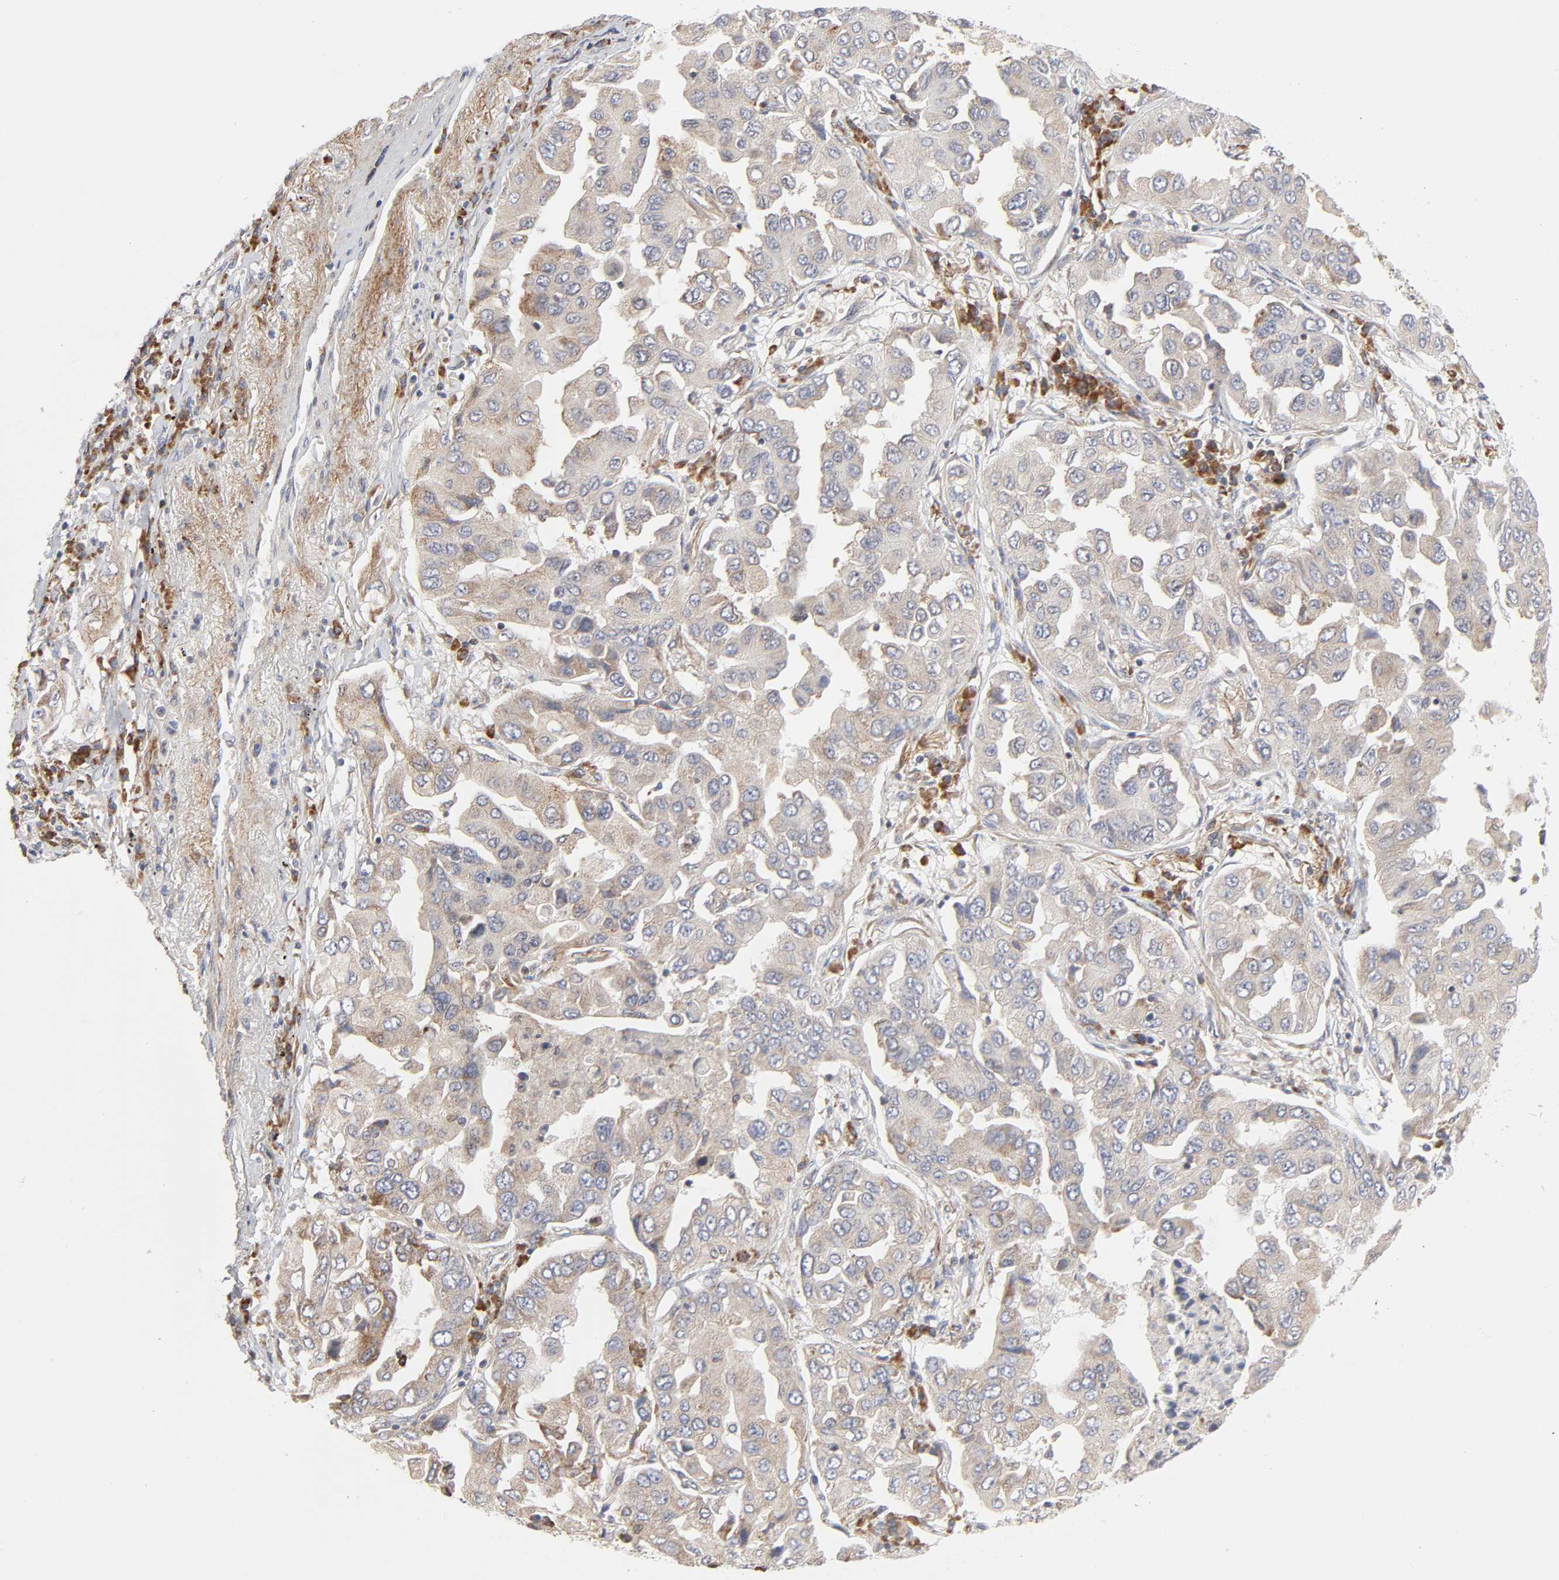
{"staining": {"intensity": "weak", "quantity": ">75%", "location": "cytoplasmic/membranous"}, "tissue": "lung cancer", "cell_type": "Tumor cells", "image_type": "cancer", "snomed": [{"axis": "morphology", "description": "Adenocarcinoma, NOS"}, {"axis": "topography", "description": "Lung"}], "caption": "IHC staining of lung cancer, which demonstrates low levels of weak cytoplasmic/membranous staining in approximately >75% of tumor cells indicating weak cytoplasmic/membranous protein expression. The staining was performed using DAB (brown) for protein detection and nuclei were counterstained in hematoxylin (blue).", "gene": "IL4R", "patient": {"sex": "female", "age": 65}}